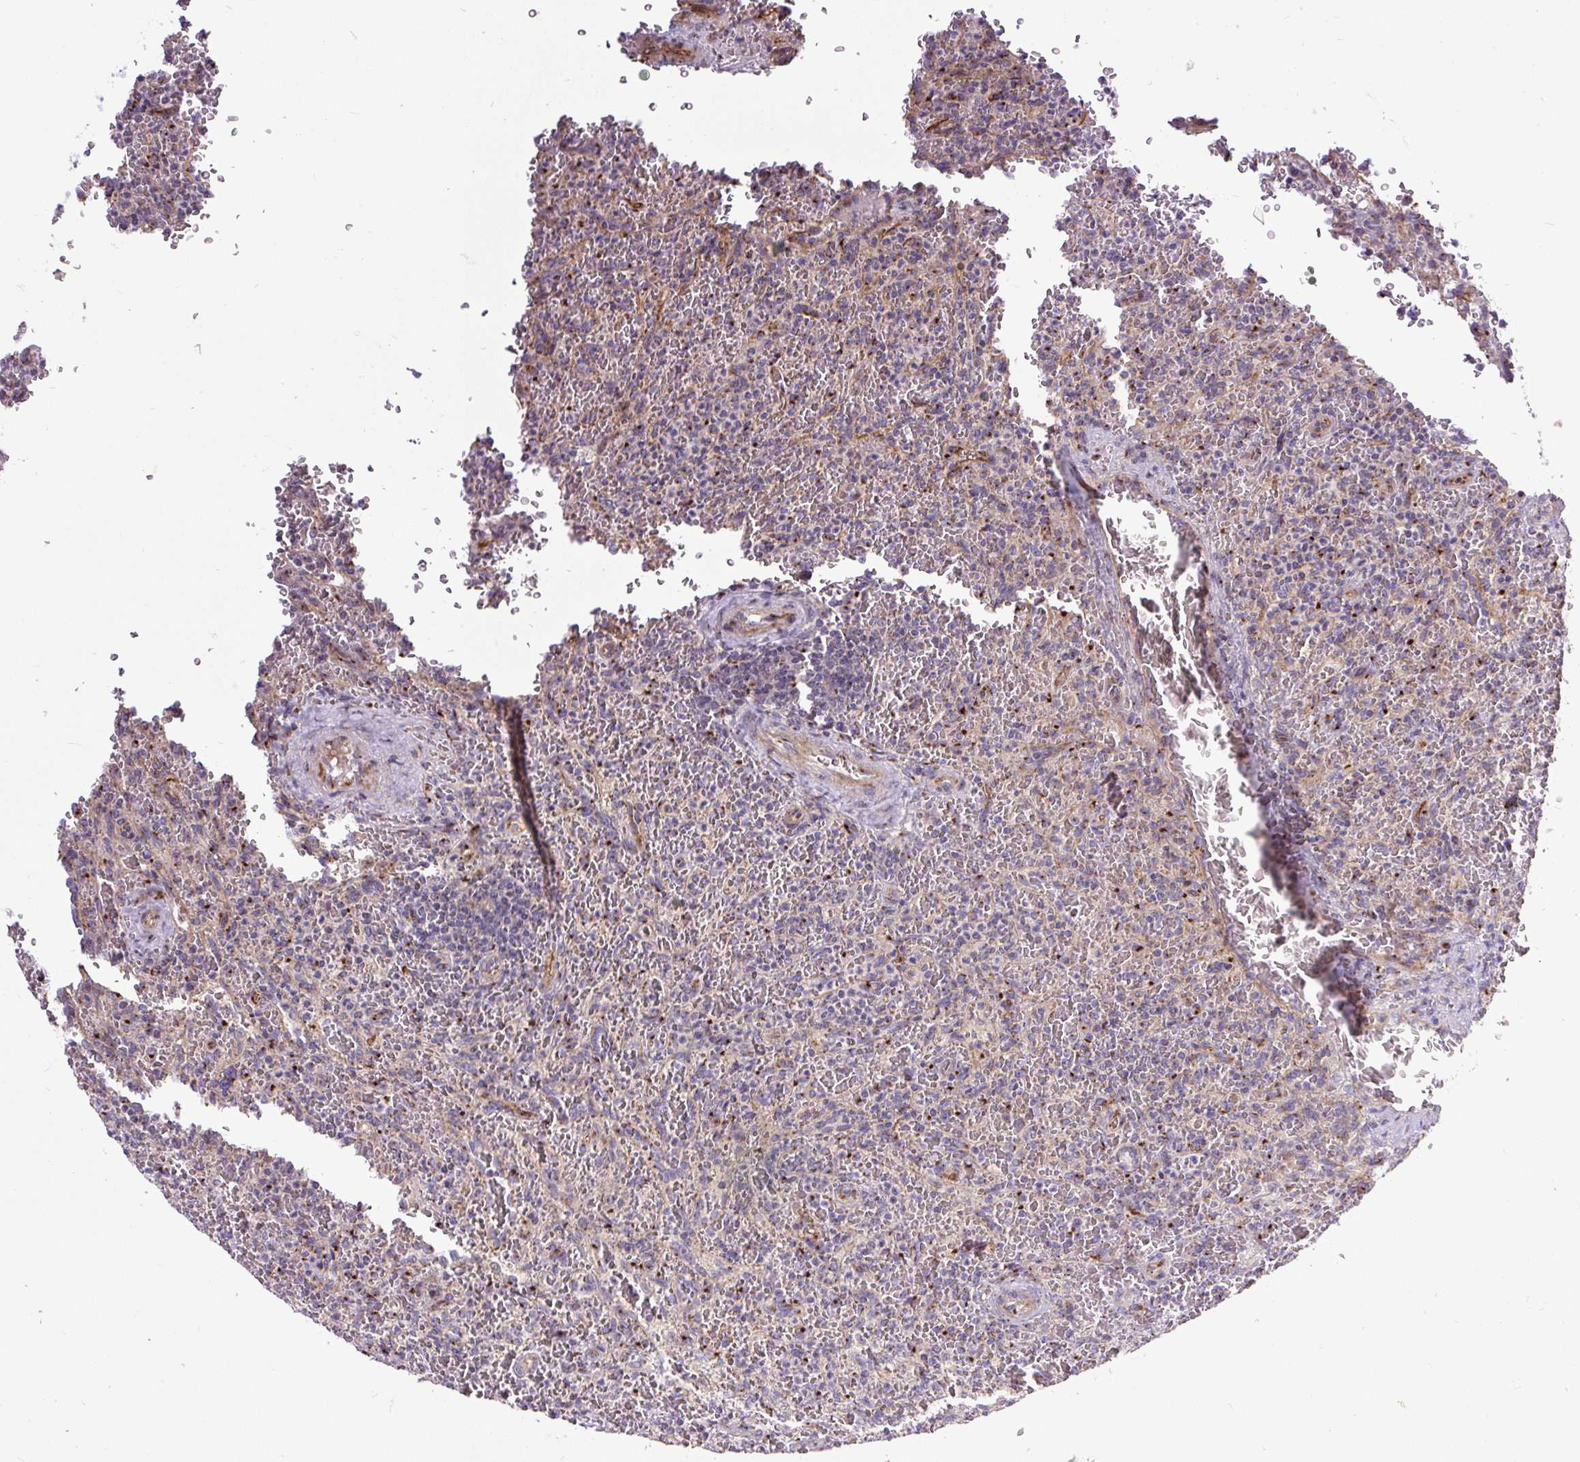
{"staining": {"intensity": "negative", "quantity": "none", "location": "none"}, "tissue": "lymphoma", "cell_type": "Tumor cells", "image_type": "cancer", "snomed": [{"axis": "morphology", "description": "Malignant lymphoma, non-Hodgkin's type, Low grade"}, {"axis": "topography", "description": "Spleen"}], "caption": "Micrograph shows no significant protein staining in tumor cells of lymphoma.", "gene": "MSMP", "patient": {"sex": "female", "age": 64}}